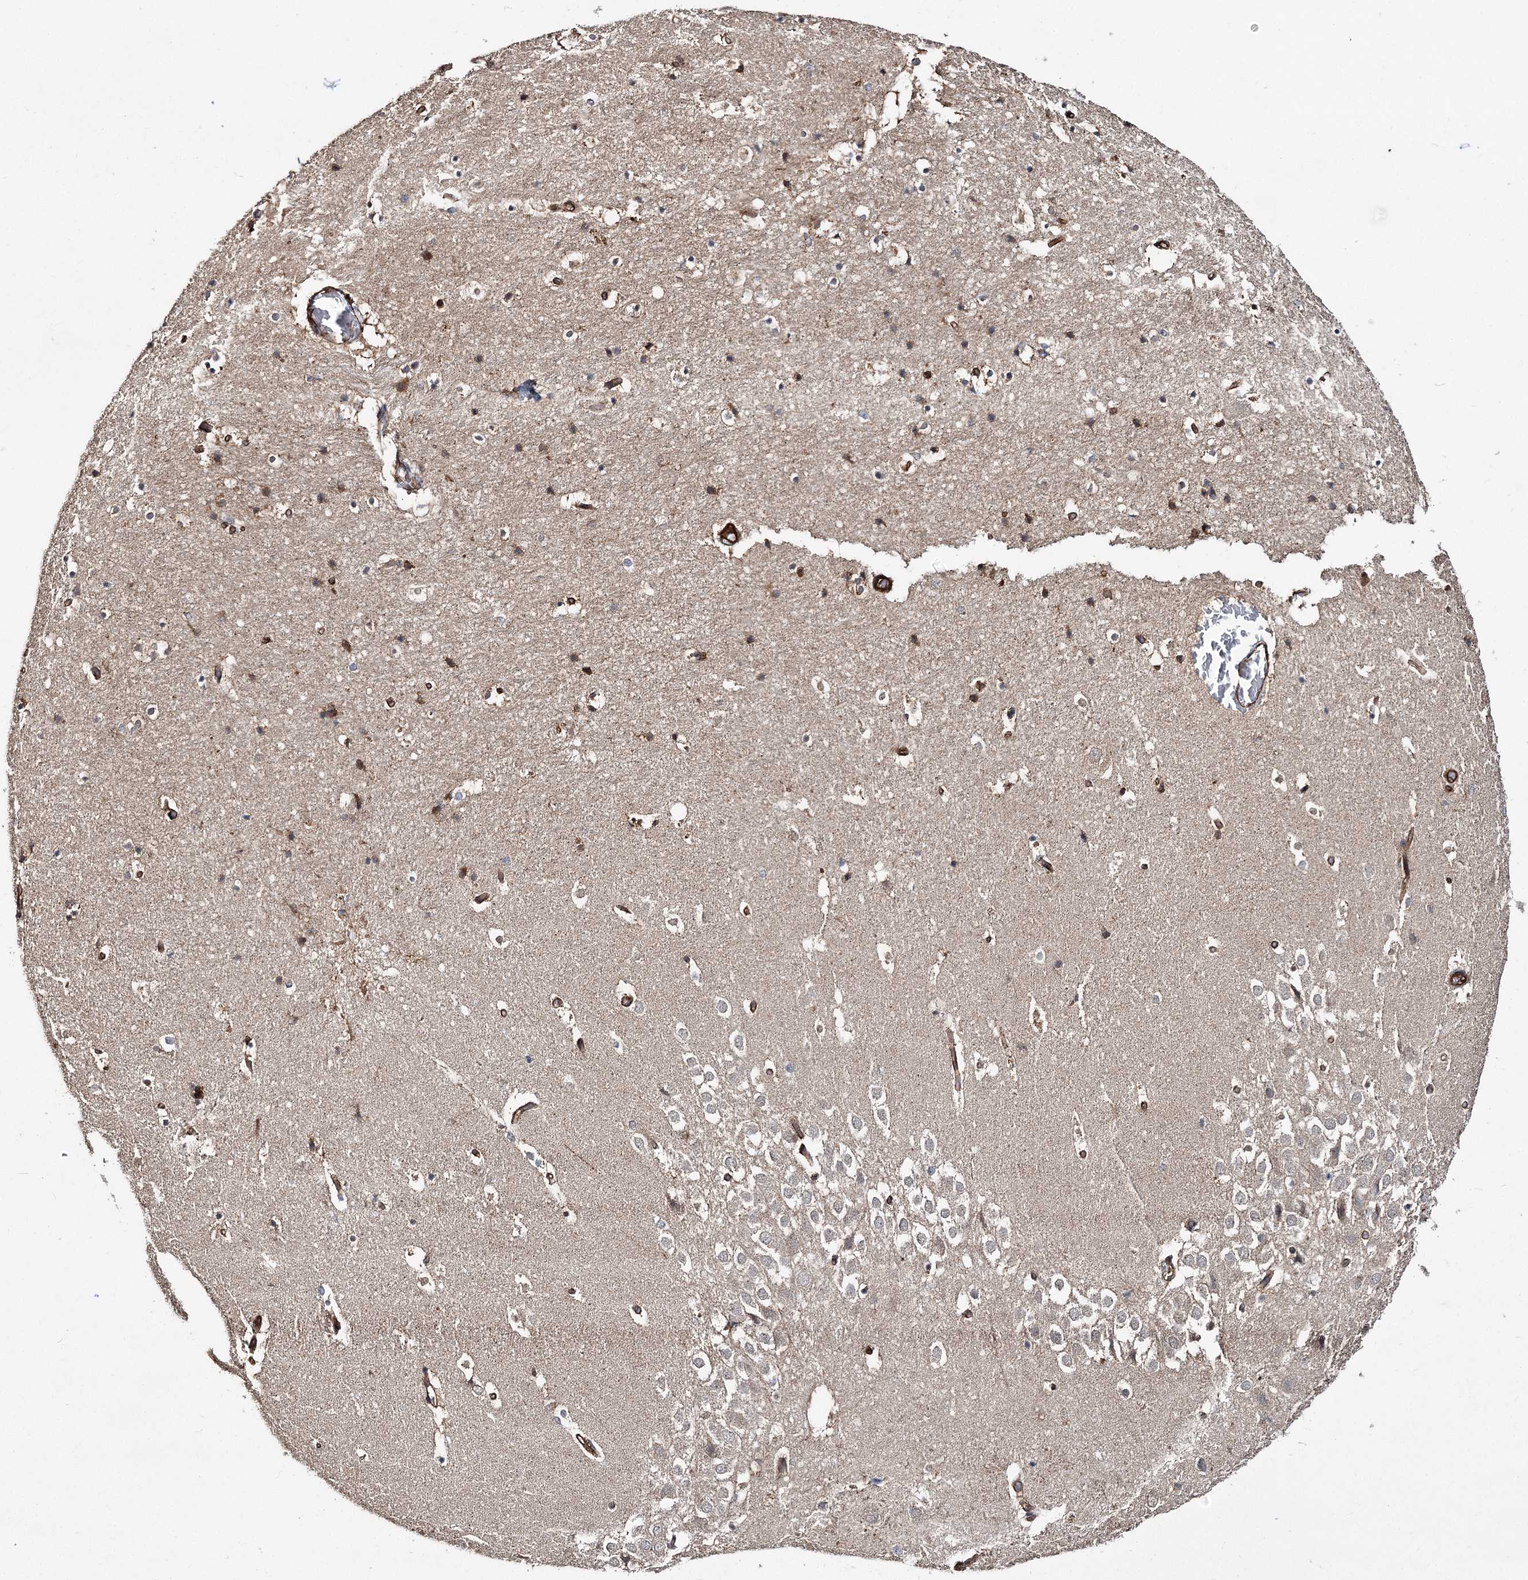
{"staining": {"intensity": "moderate", "quantity": ">75%", "location": "cytoplasmic/membranous"}, "tissue": "hippocampus", "cell_type": "Glial cells", "image_type": "normal", "snomed": [{"axis": "morphology", "description": "Normal tissue, NOS"}, {"axis": "topography", "description": "Hippocampus"}], "caption": "High-magnification brightfield microscopy of benign hippocampus stained with DAB (brown) and counterstained with hematoxylin (blue). glial cells exhibit moderate cytoplasmic/membranous positivity is identified in approximately>75% of cells.", "gene": "MYO1C", "patient": {"sex": "female", "age": 52}}